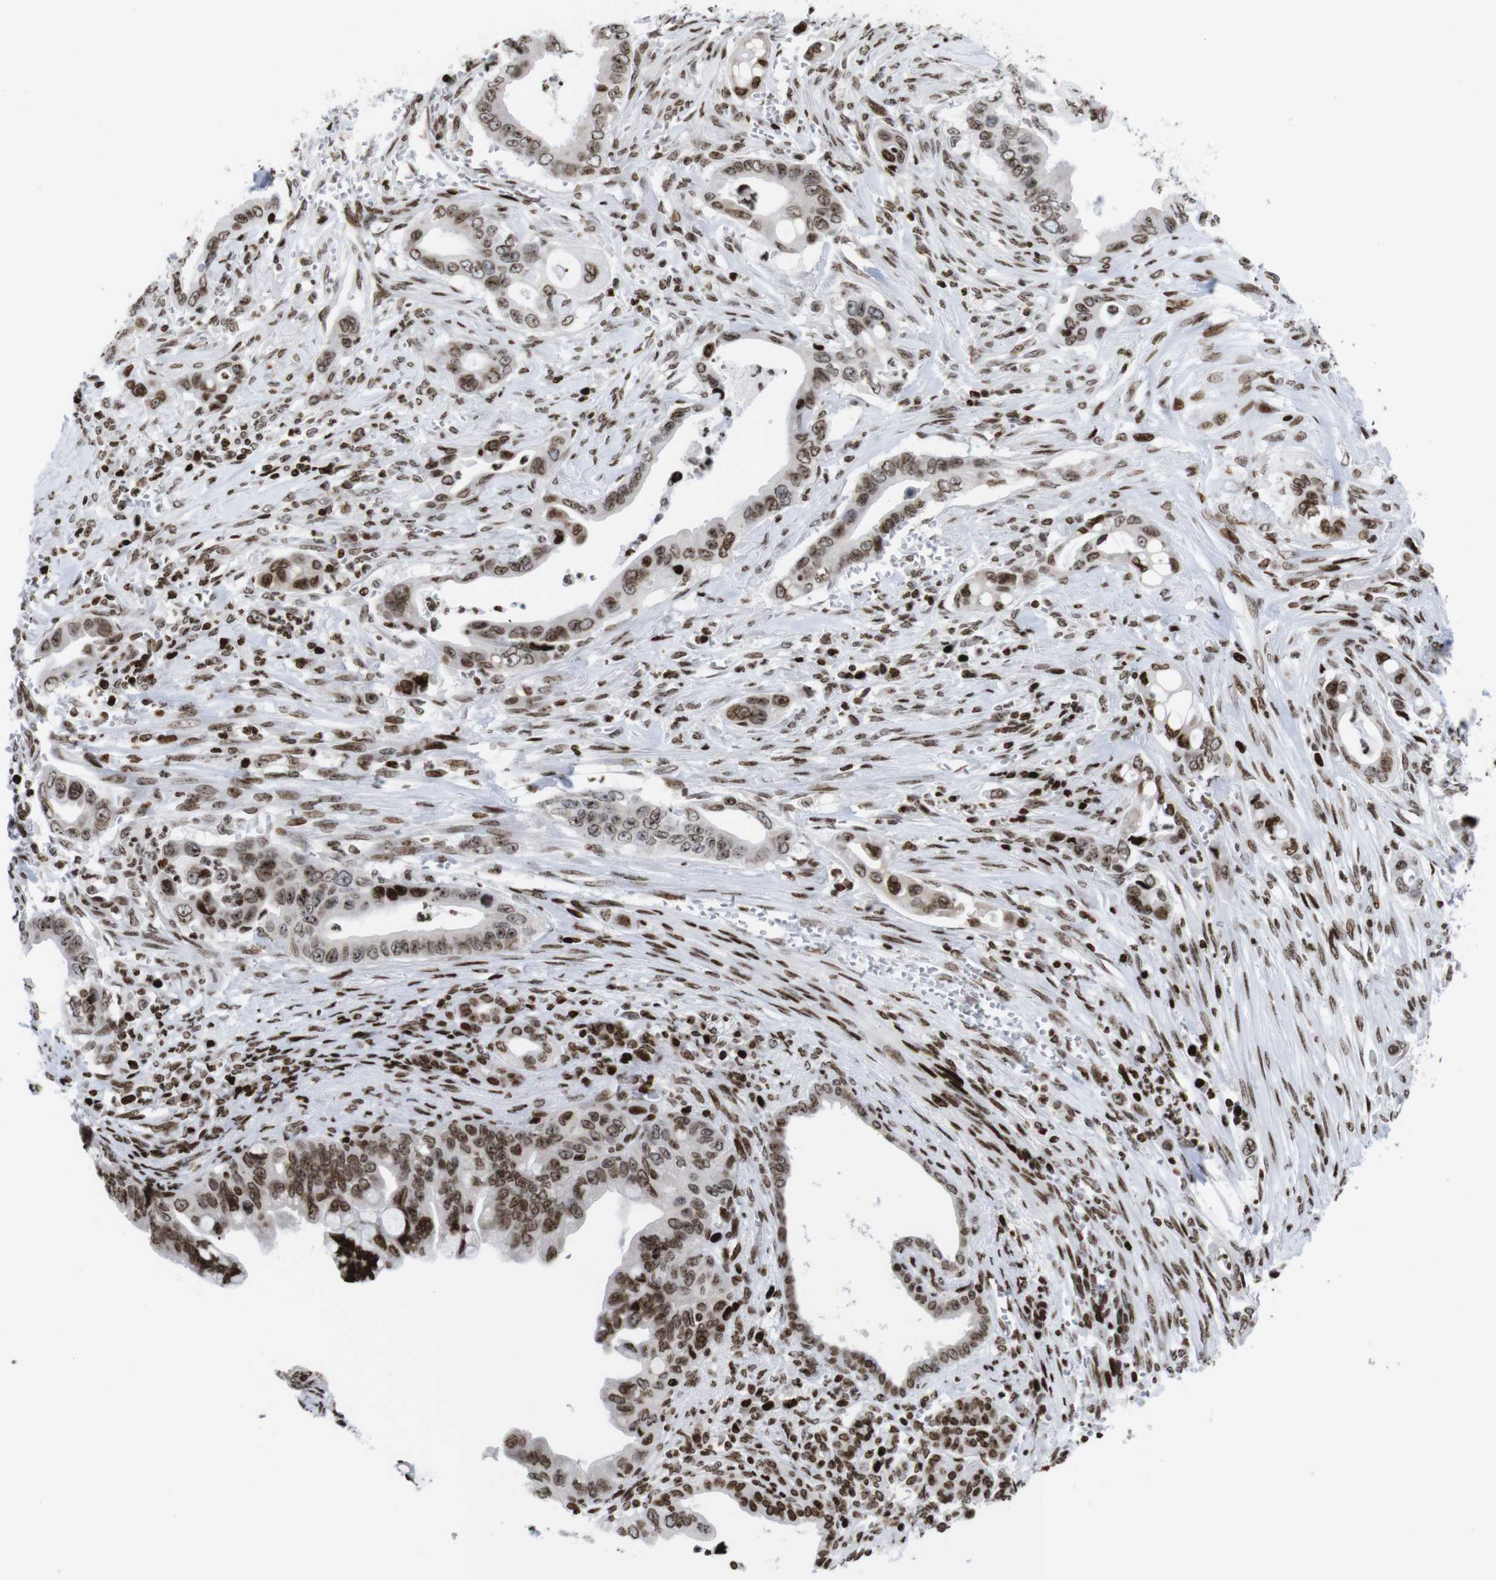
{"staining": {"intensity": "strong", "quantity": ">75%", "location": "cytoplasmic/membranous,nuclear"}, "tissue": "pancreatic cancer", "cell_type": "Tumor cells", "image_type": "cancer", "snomed": [{"axis": "morphology", "description": "Adenocarcinoma, NOS"}, {"axis": "topography", "description": "Pancreas"}], "caption": "Immunohistochemical staining of human pancreatic cancer demonstrates high levels of strong cytoplasmic/membranous and nuclear protein positivity in approximately >75% of tumor cells.", "gene": "H1-4", "patient": {"sex": "male", "age": 59}}